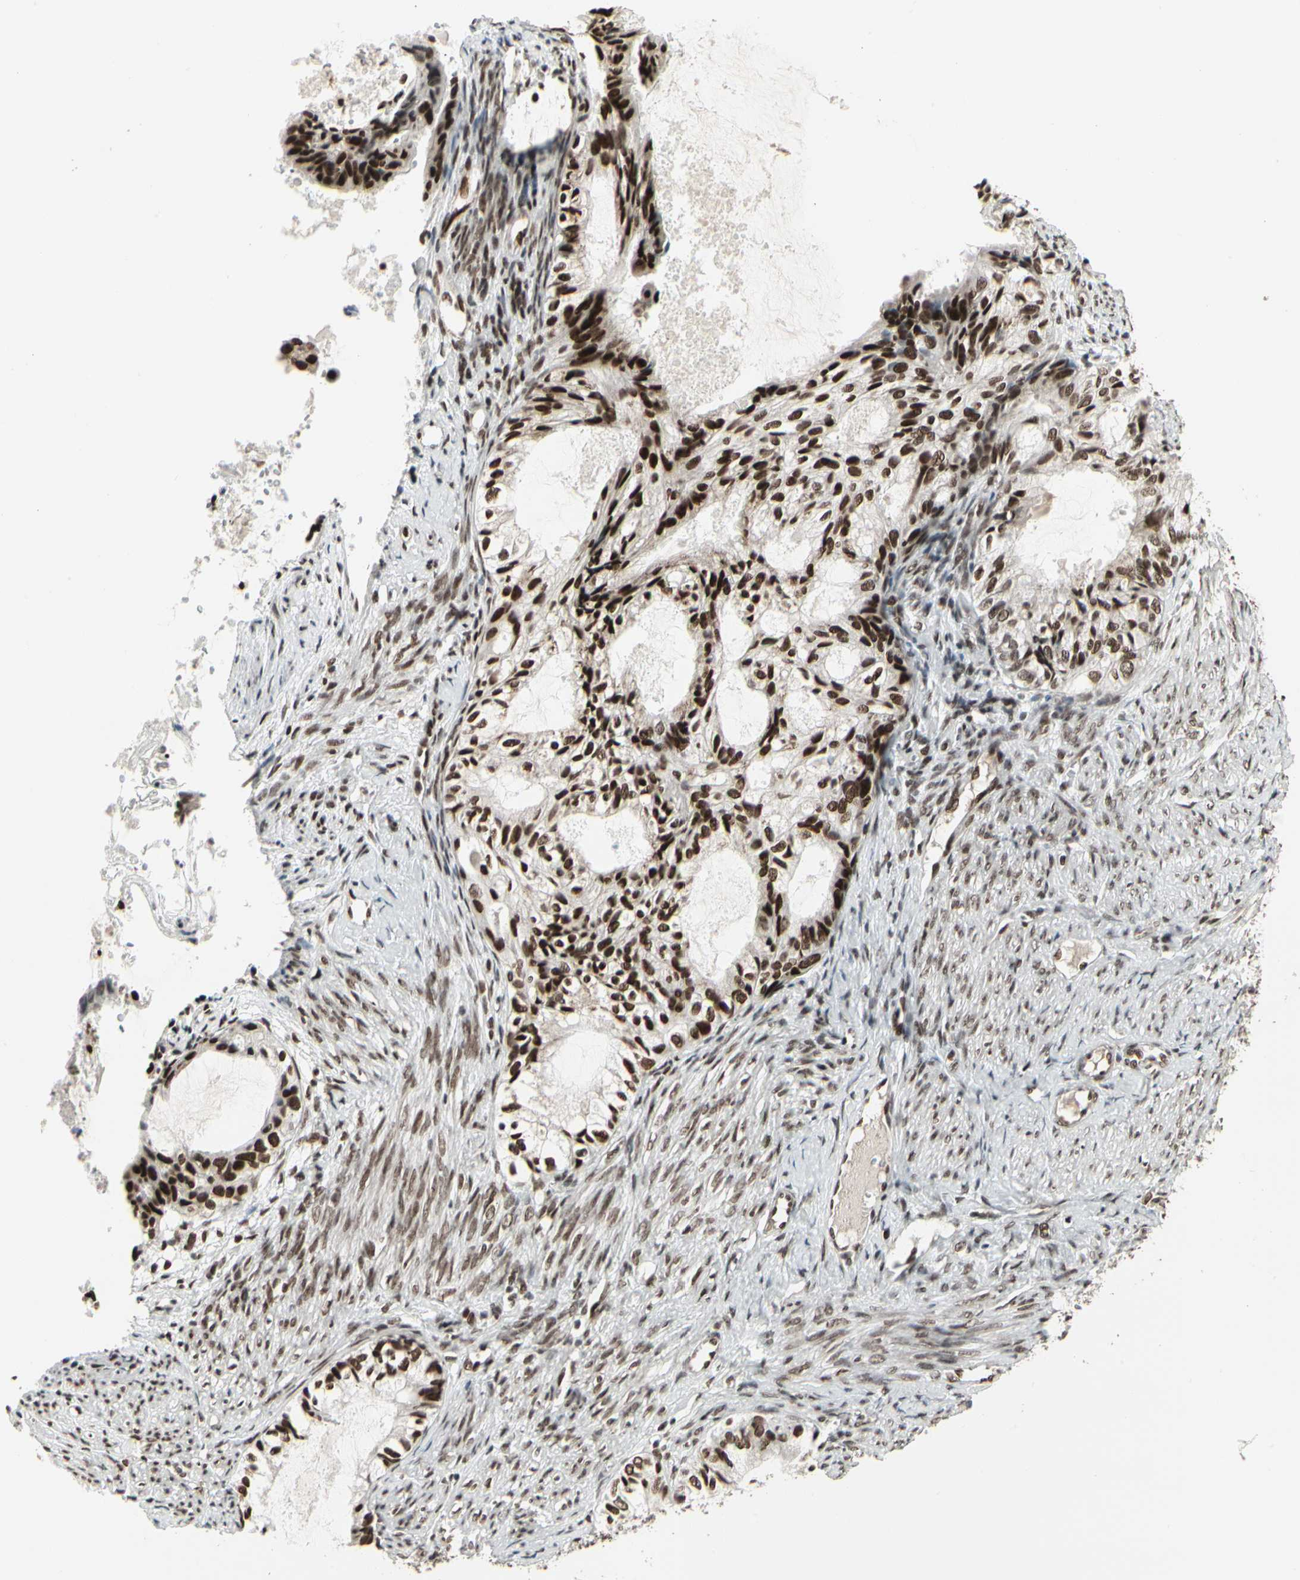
{"staining": {"intensity": "strong", "quantity": ">75%", "location": "nuclear"}, "tissue": "cervical cancer", "cell_type": "Tumor cells", "image_type": "cancer", "snomed": [{"axis": "morphology", "description": "Normal tissue, NOS"}, {"axis": "morphology", "description": "Adenocarcinoma, NOS"}, {"axis": "topography", "description": "Cervix"}, {"axis": "topography", "description": "Endometrium"}], "caption": "Immunohistochemical staining of cervical cancer exhibits high levels of strong nuclear expression in approximately >75% of tumor cells.", "gene": "HMG20A", "patient": {"sex": "female", "age": 86}}